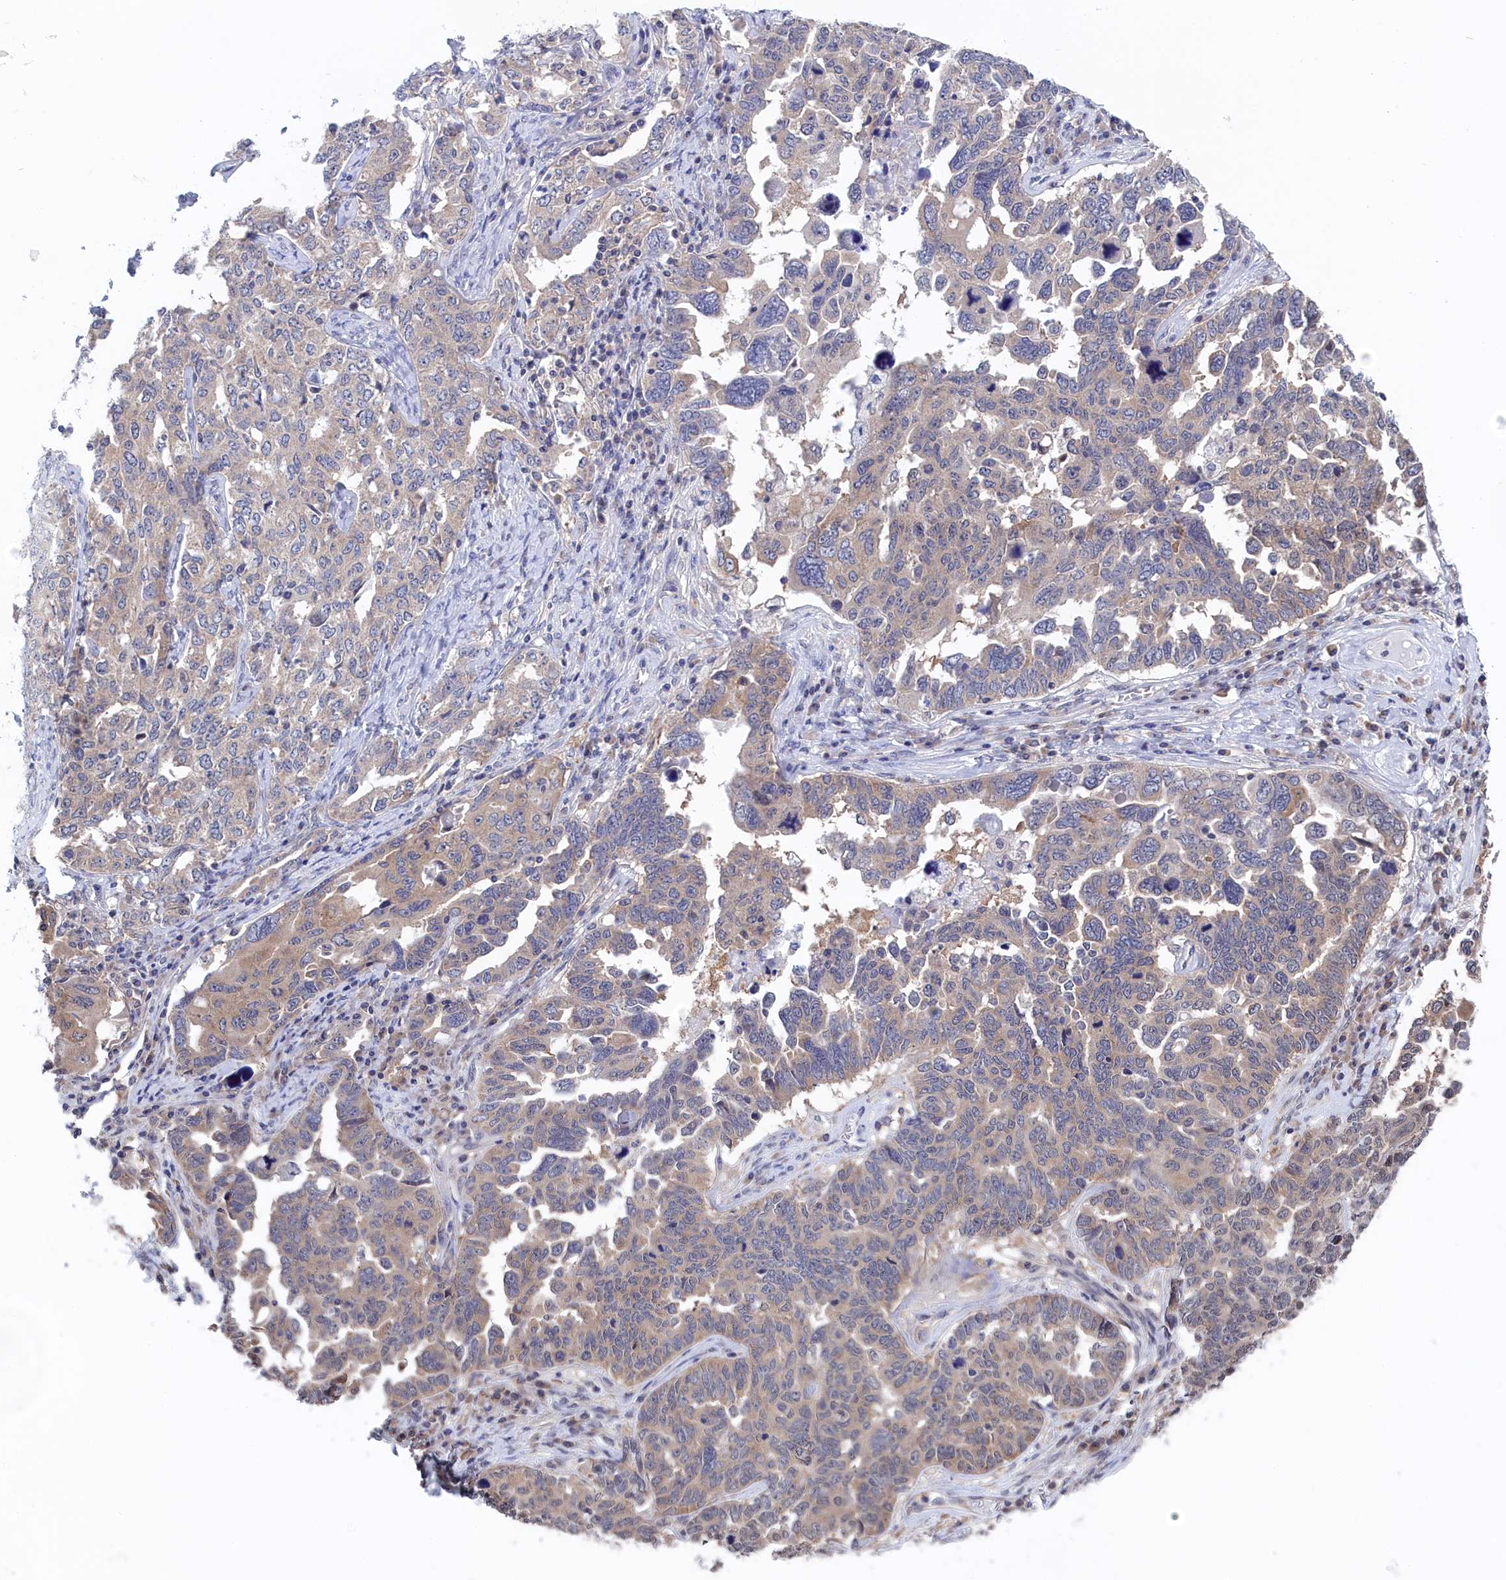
{"staining": {"intensity": "weak", "quantity": "<25%", "location": "cytoplasmic/membranous"}, "tissue": "ovarian cancer", "cell_type": "Tumor cells", "image_type": "cancer", "snomed": [{"axis": "morphology", "description": "Carcinoma, endometroid"}, {"axis": "topography", "description": "Ovary"}], "caption": "This photomicrograph is of ovarian cancer stained with immunohistochemistry (IHC) to label a protein in brown with the nuclei are counter-stained blue. There is no staining in tumor cells.", "gene": "PGP", "patient": {"sex": "female", "age": 62}}